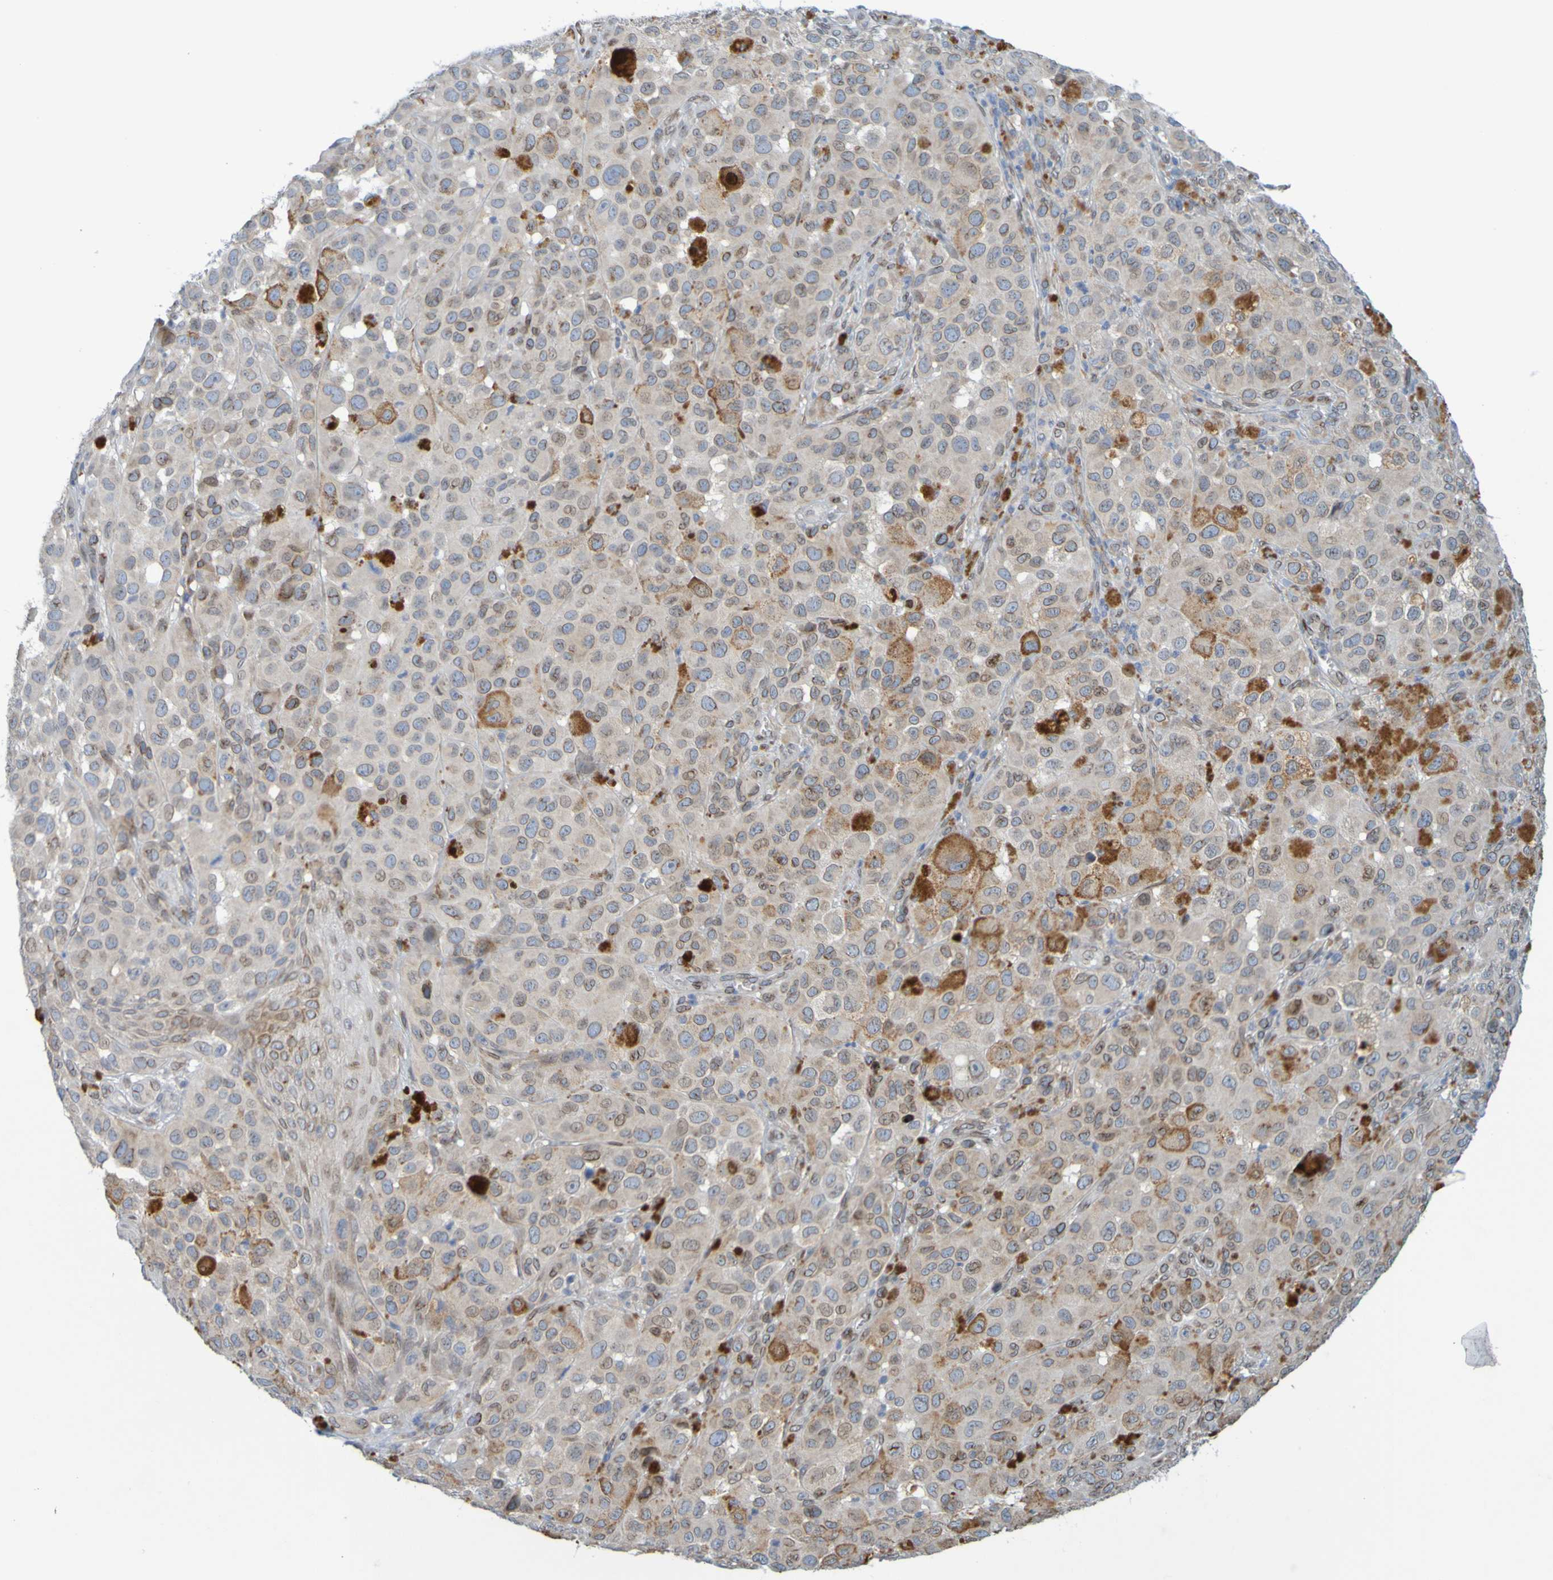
{"staining": {"intensity": "weak", "quantity": "<25%", "location": "cytoplasmic/membranous"}, "tissue": "melanoma", "cell_type": "Tumor cells", "image_type": "cancer", "snomed": [{"axis": "morphology", "description": "Malignant melanoma, NOS"}, {"axis": "topography", "description": "Skin"}], "caption": "Melanoma was stained to show a protein in brown. There is no significant staining in tumor cells.", "gene": "MAG", "patient": {"sex": "male", "age": 96}}